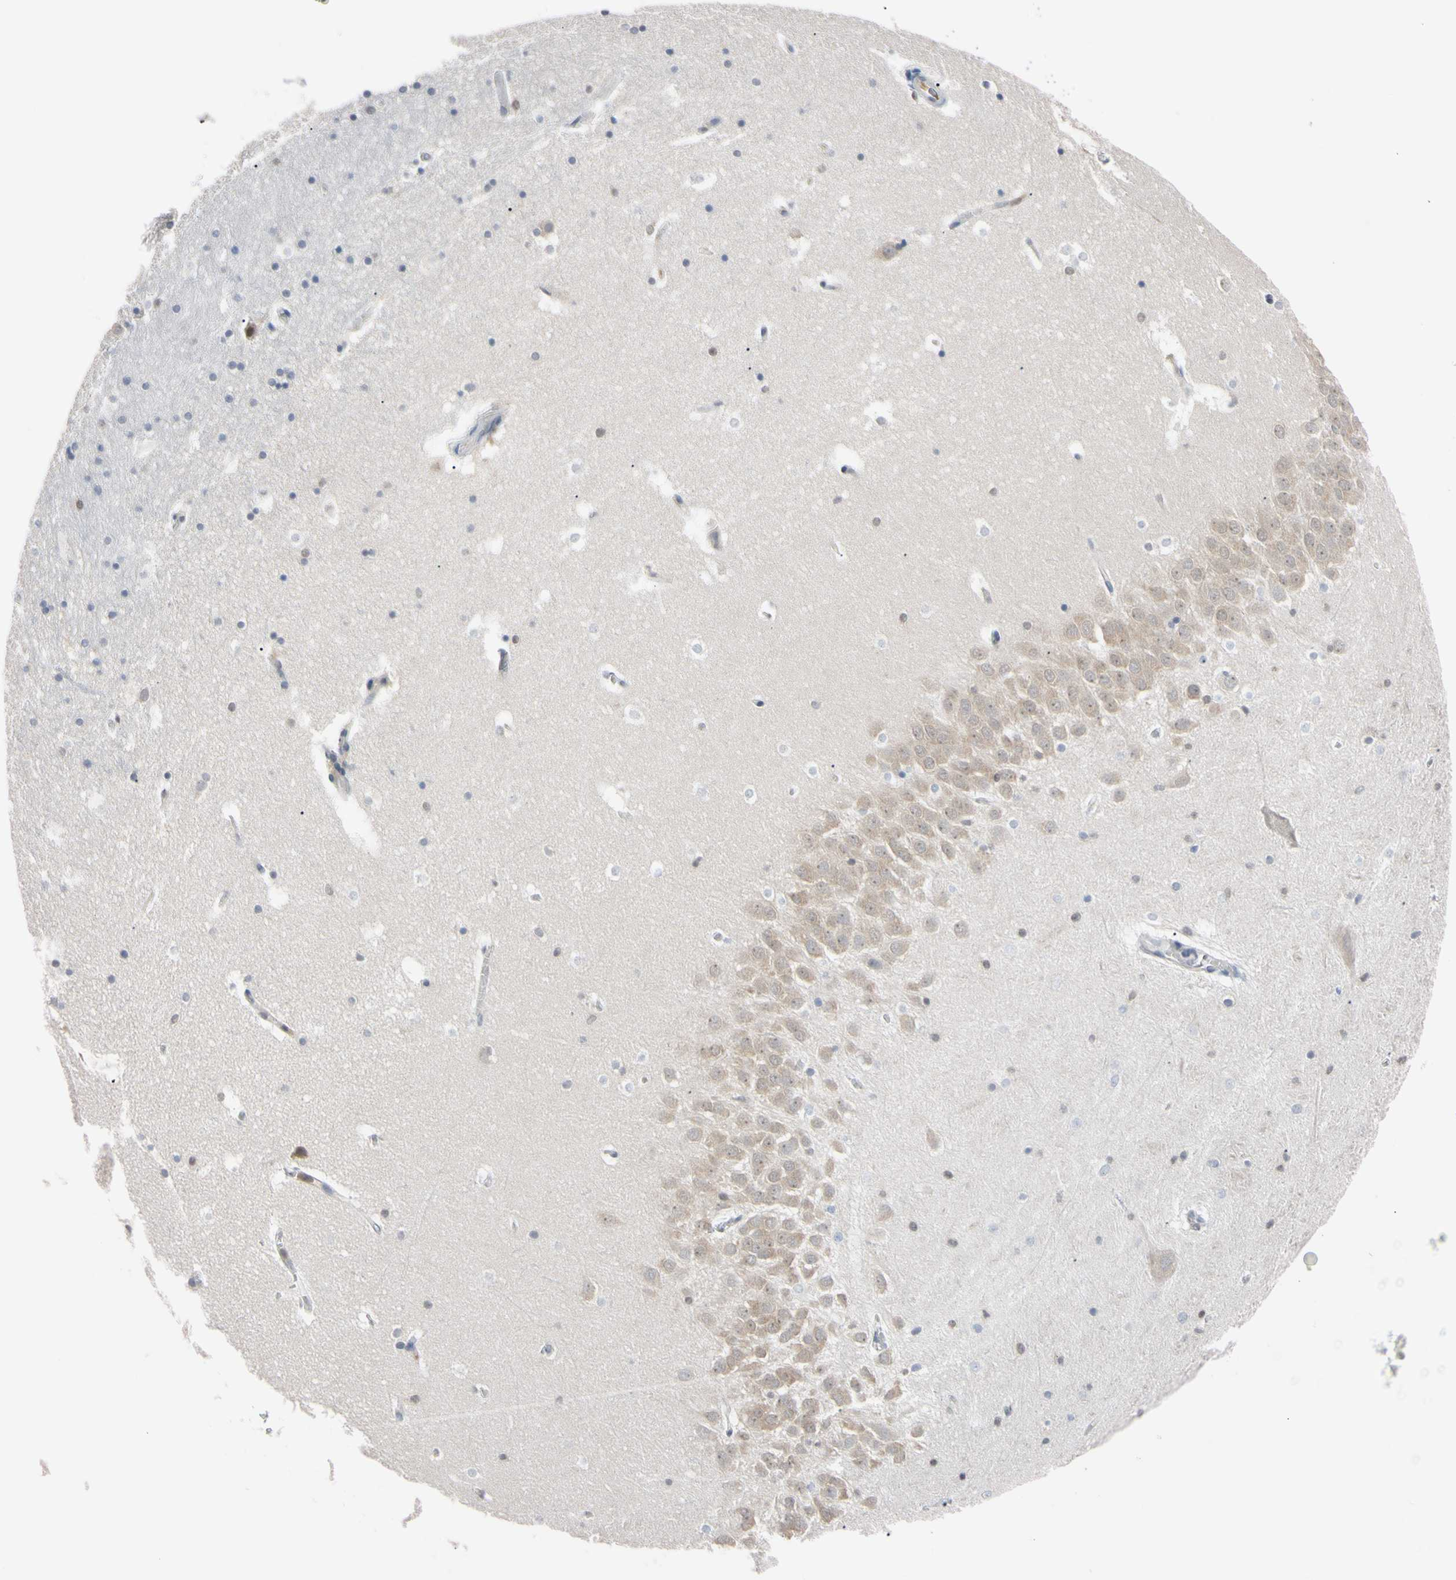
{"staining": {"intensity": "negative", "quantity": "none", "location": "none"}, "tissue": "hippocampus", "cell_type": "Glial cells", "image_type": "normal", "snomed": [{"axis": "morphology", "description": "Normal tissue, NOS"}, {"axis": "topography", "description": "Hippocampus"}], "caption": "Immunohistochemical staining of benign human hippocampus exhibits no significant staining in glial cells.", "gene": "UBE2I", "patient": {"sex": "male", "age": 45}}